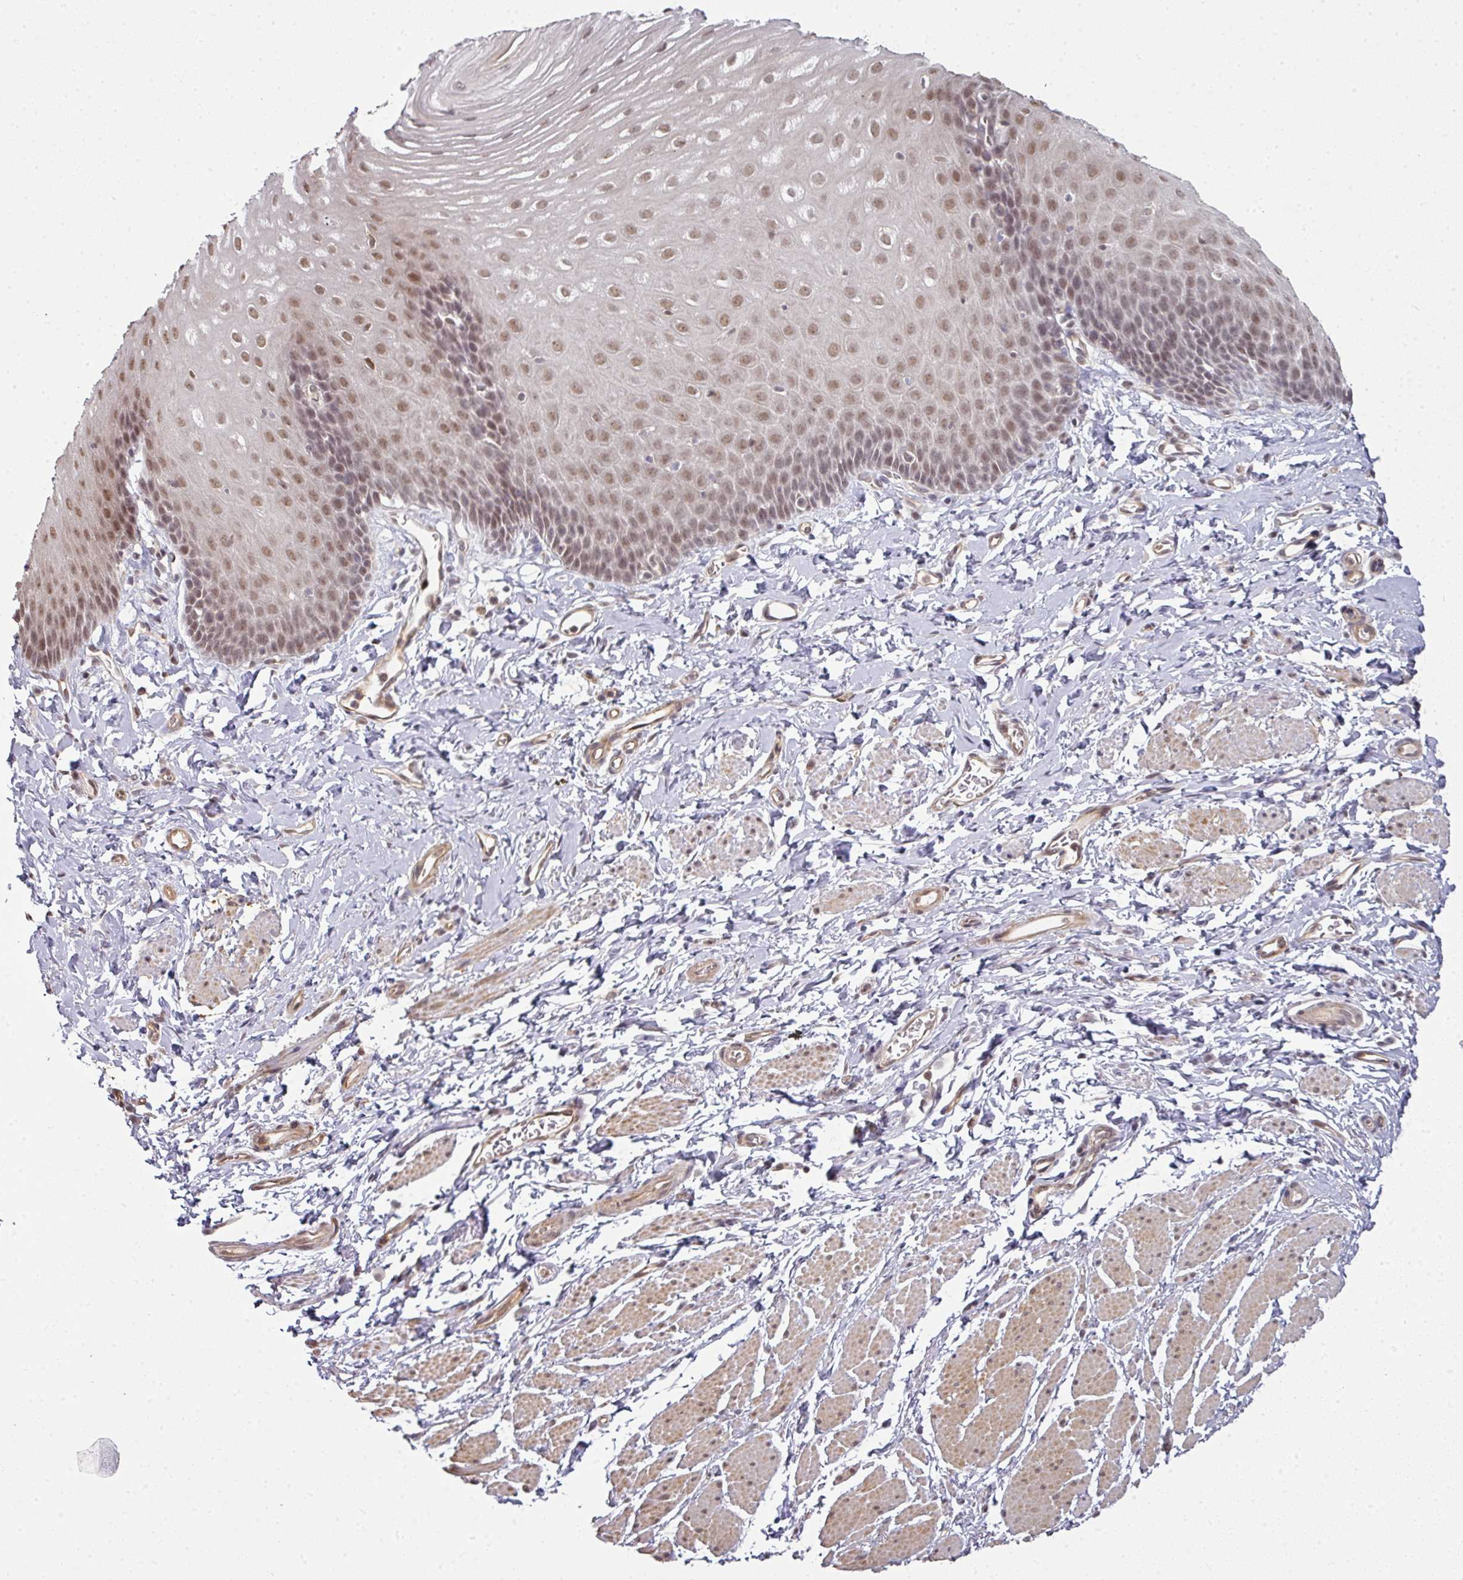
{"staining": {"intensity": "moderate", "quantity": ">75%", "location": "nuclear"}, "tissue": "esophagus", "cell_type": "Squamous epithelial cells", "image_type": "normal", "snomed": [{"axis": "morphology", "description": "Normal tissue, NOS"}, {"axis": "topography", "description": "Esophagus"}], "caption": "Immunohistochemical staining of unremarkable human esophagus shows >75% levels of moderate nuclear protein expression in approximately >75% of squamous epithelial cells. (Brightfield microscopy of DAB IHC at high magnification).", "gene": "GTF2H3", "patient": {"sex": "male", "age": 70}}